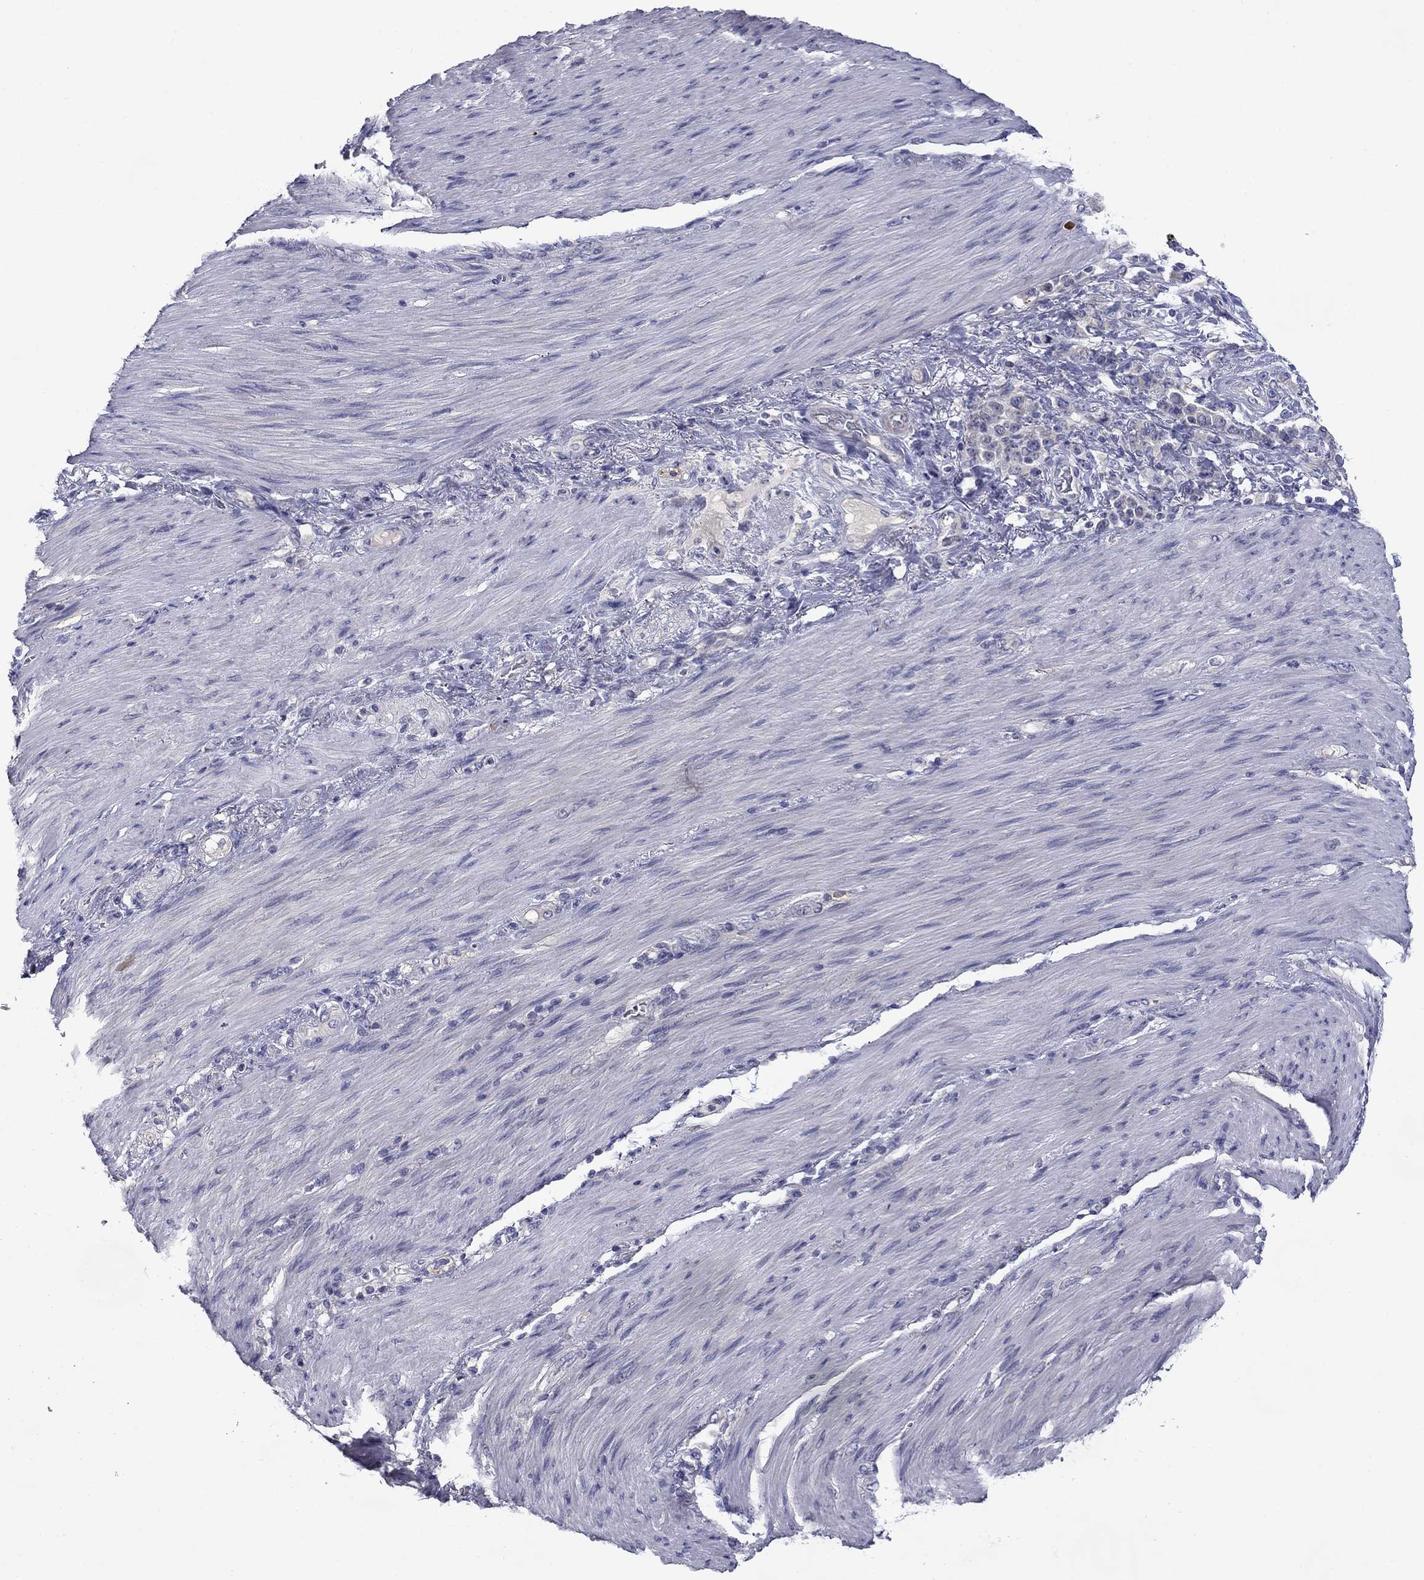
{"staining": {"intensity": "negative", "quantity": "none", "location": "none"}, "tissue": "stomach cancer", "cell_type": "Tumor cells", "image_type": "cancer", "snomed": [{"axis": "morphology", "description": "Normal tissue, NOS"}, {"axis": "morphology", "description": "Adenocarcinoma, NOS"}, {"axis": "topography", "description": "Stomach"}], "caption": "IHC photomicrograph of adenocarcinoma (stomach) stained for a protein (brown), which shows no staining in tumor cells.", "gene": "SPATA7", "patient": {"sex": "female", "age": 79}}